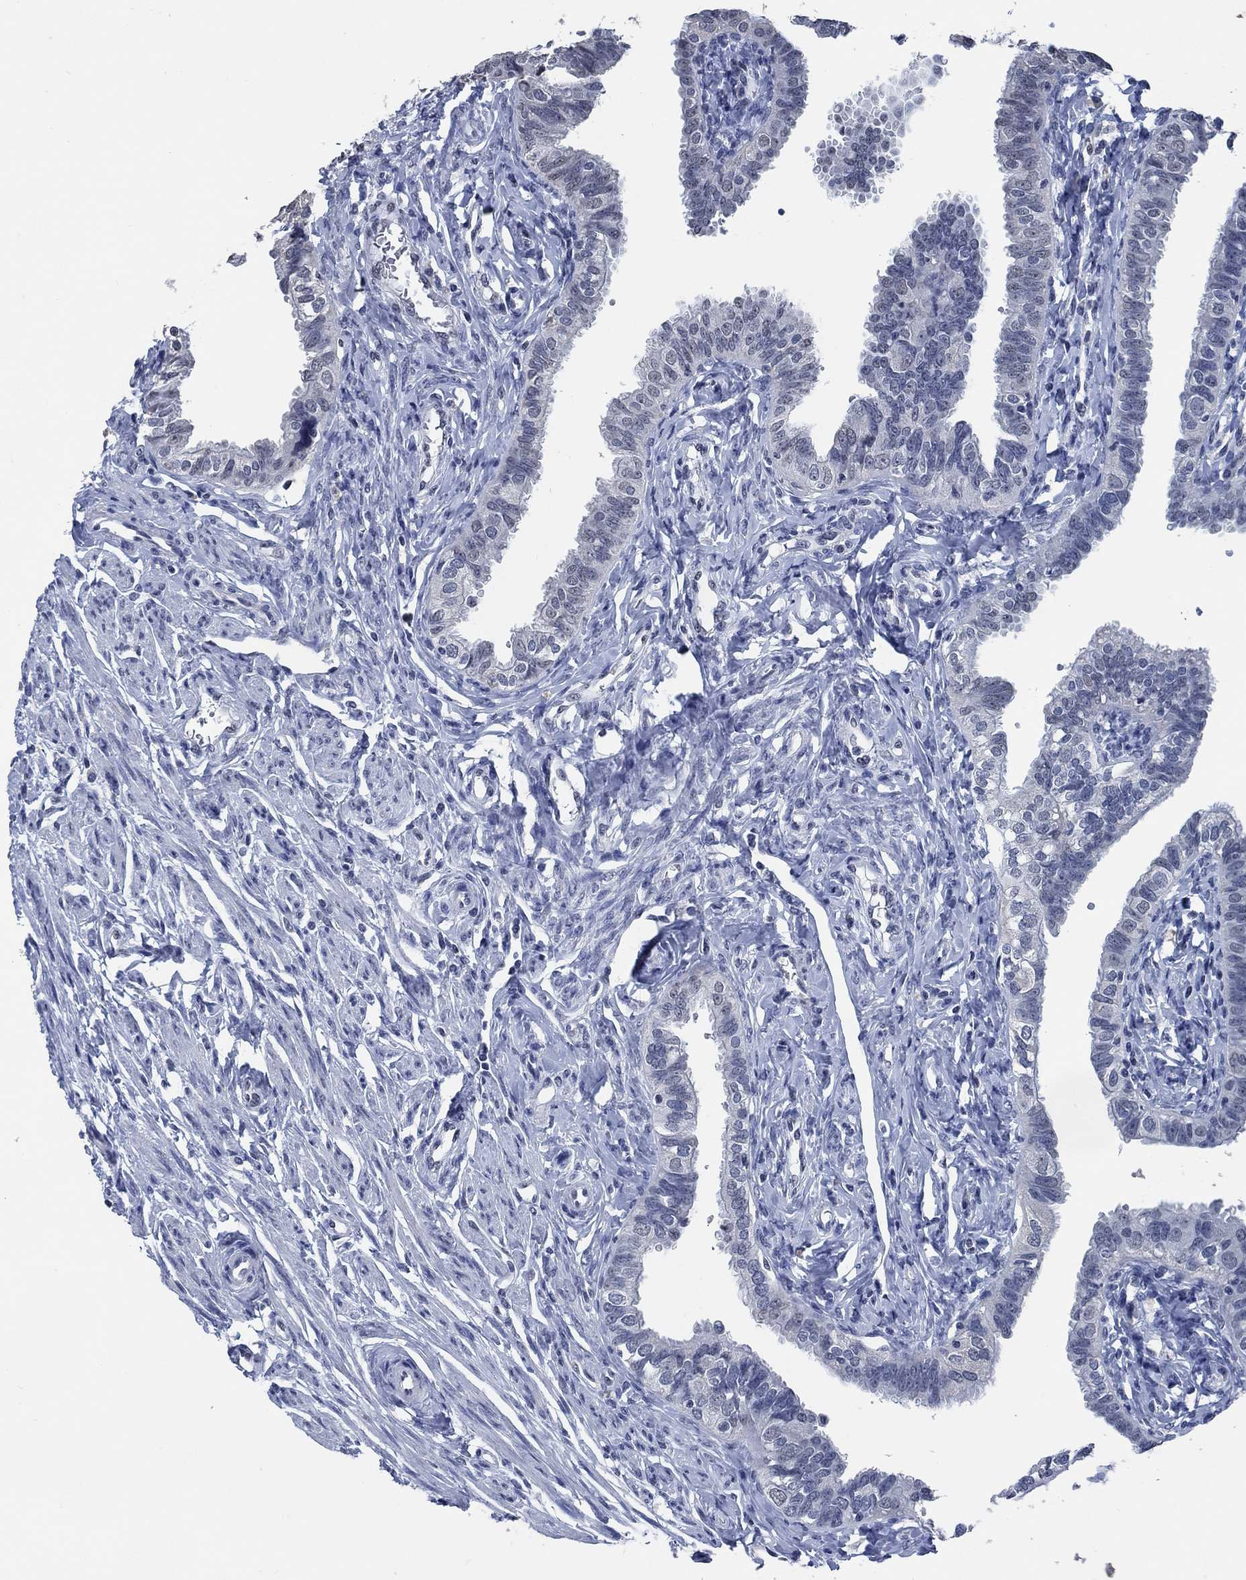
{"staining": {"intensity": "negative", "quantity": "none", "location": "none"}, "tissue": "fallopian tube", "cell_type": "Glandular cells", "image_type": "normal", "snomed": [{"axis": "morphology", "description": "Normal tissue, NOS"}, {"axis": "topography", "description": "Fallopian tube"}], "caption": "DAB (3,3'-diaminobenzidine) immunohistochemical staining of normal fallopian tube demonstrates no significant expression in glandular cells.", "gene": "OBSCN", "patient": {"sex": "female", "age": 54}}